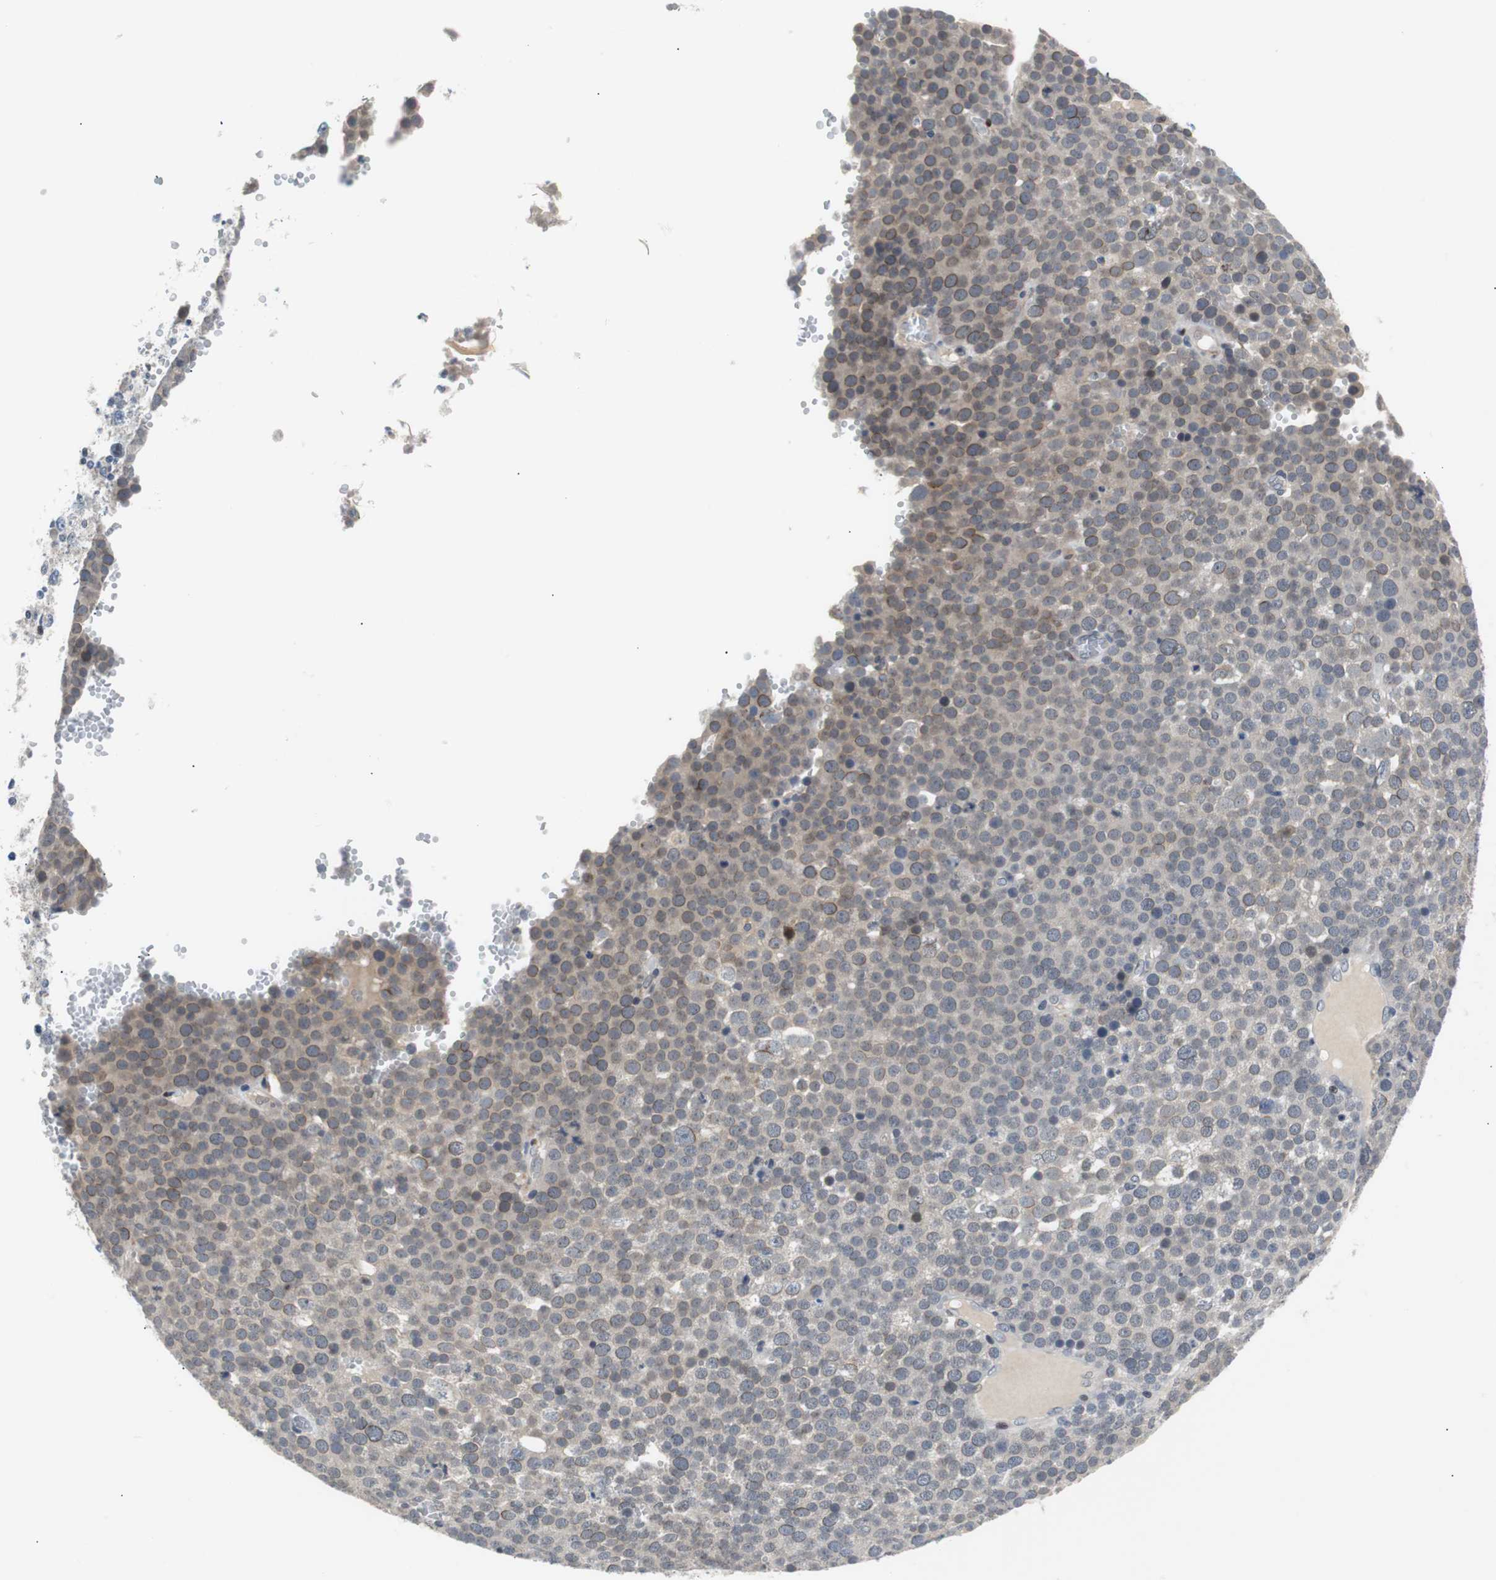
{"staining": {"intensity": "weak", "quantity": "25%-75%", "location": "cytoplasmic/membranous"}, "tissue": "testis cancer", "cell_type": "Tumor cells", "image_type": "cancer", "snomed": [{"axis": "morphology", "description": "Seminoma, NOS"}, {"axis": "topography", "description": "Testis"}], "caption": "Immunohistochemical staining of testis cancer demonstrates weak cytoplasmic/membranous protein expression in approximately 25%-75% of tumor cells.", "gene": "MAP2K4", "patient": {"sex": "male", "age": 71}}